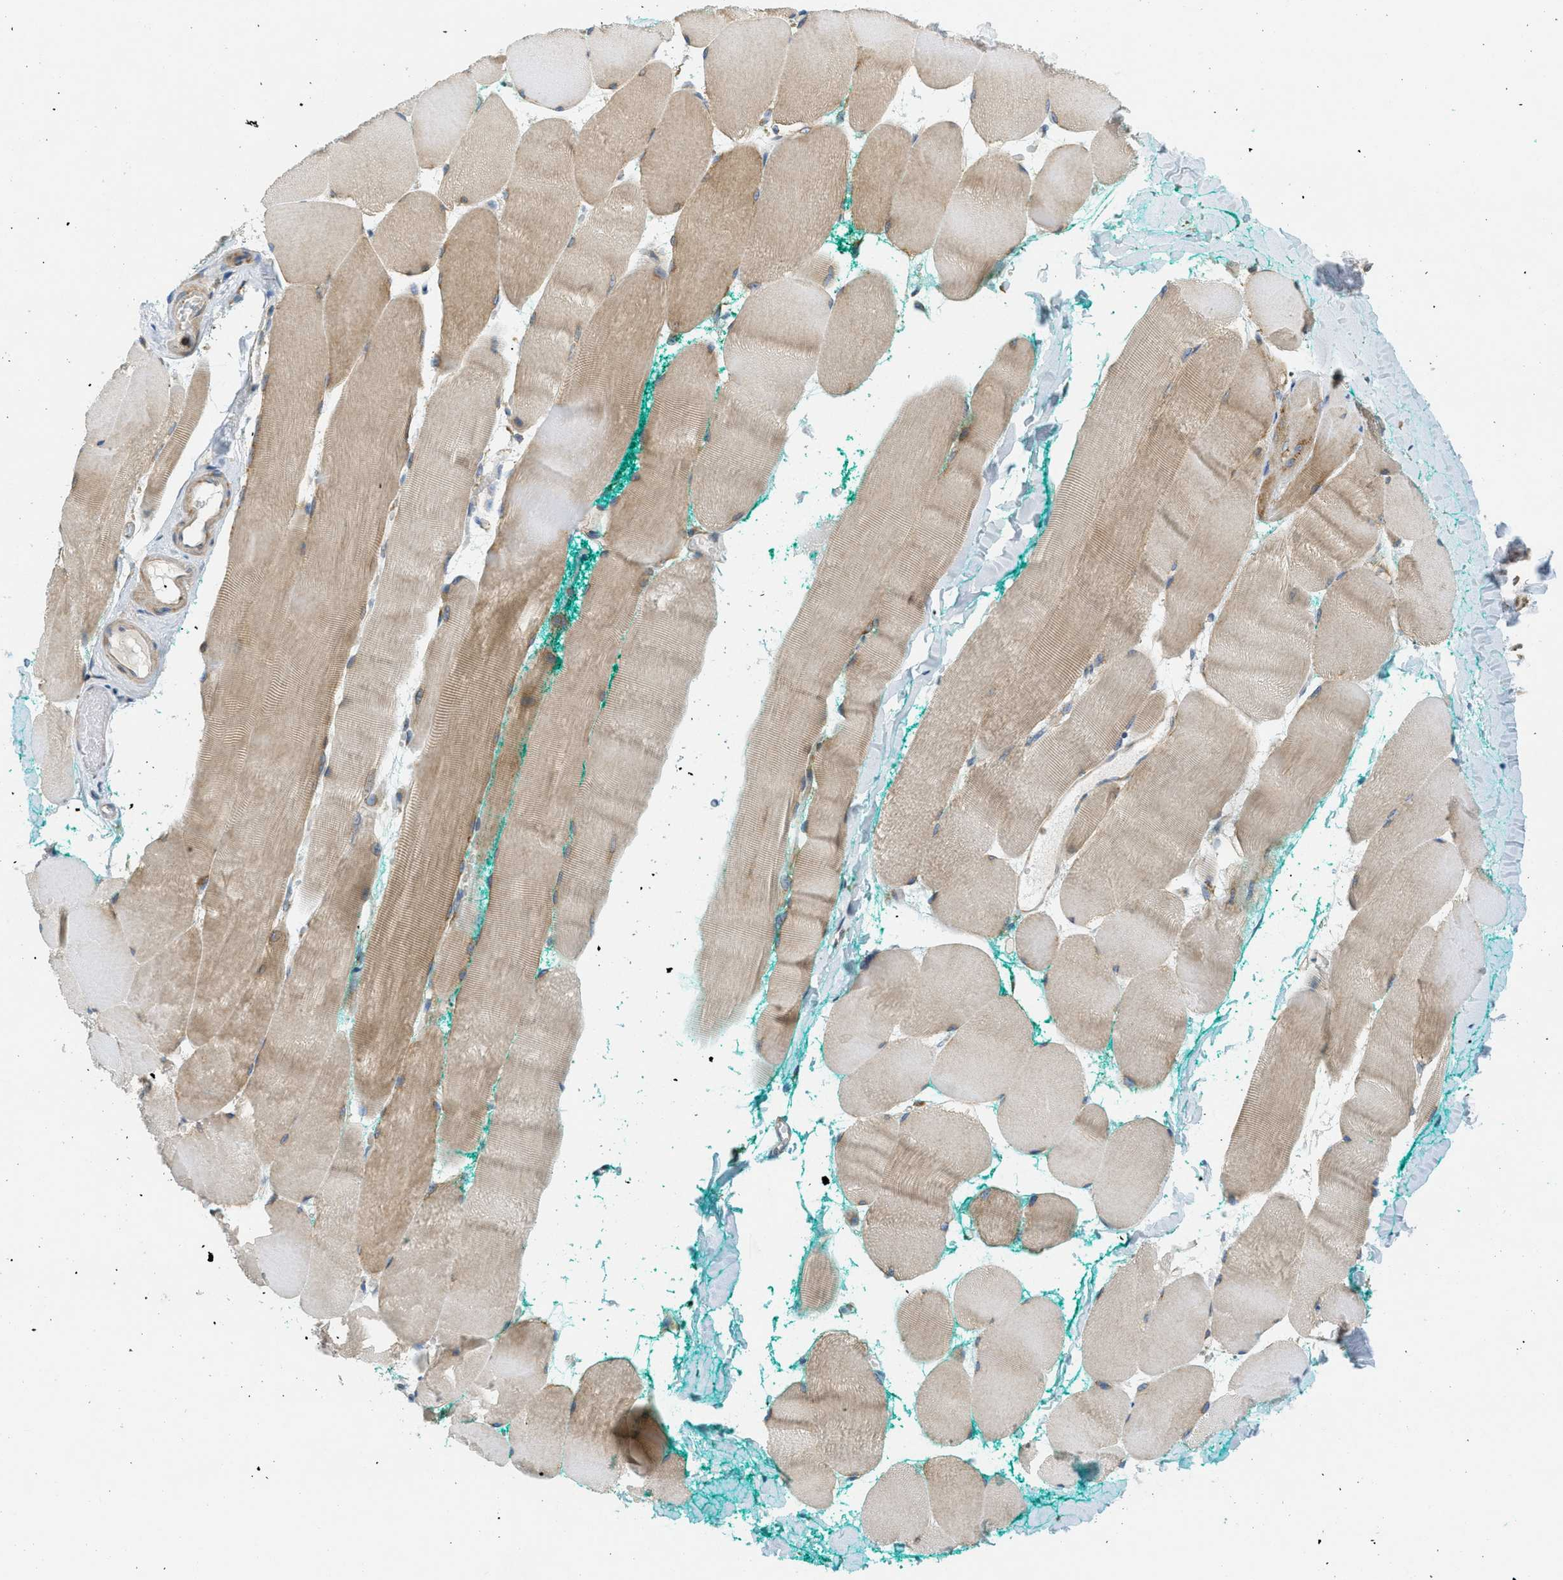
{"staining": {"intensity": "moderate", "quantity": "25%-75%", "location": "cytoplasmic/membranous"}, "tissue": "skeletal muscle", "cell_type": "Myocytes", "image_type": "normal", "snomed": [{"axis": "morphology", "description": "Normal tissue, NOS"}, {"axis": "morphology", "description": "Squamous cell carcinoma, NOS"}, {"axis": "topography", "description": "Skeletal muscle"}], "caption": "Protein staining of unremarkable skeletal muscle displays moderate cytoplasmic/membranous staining in approximately 25%-75% of myocytes. (DAB IHC, brown staining for protein, blue staining for nuclei).", "gene": "ABCF1", "patient": {"sex": "male", "age": 51}}